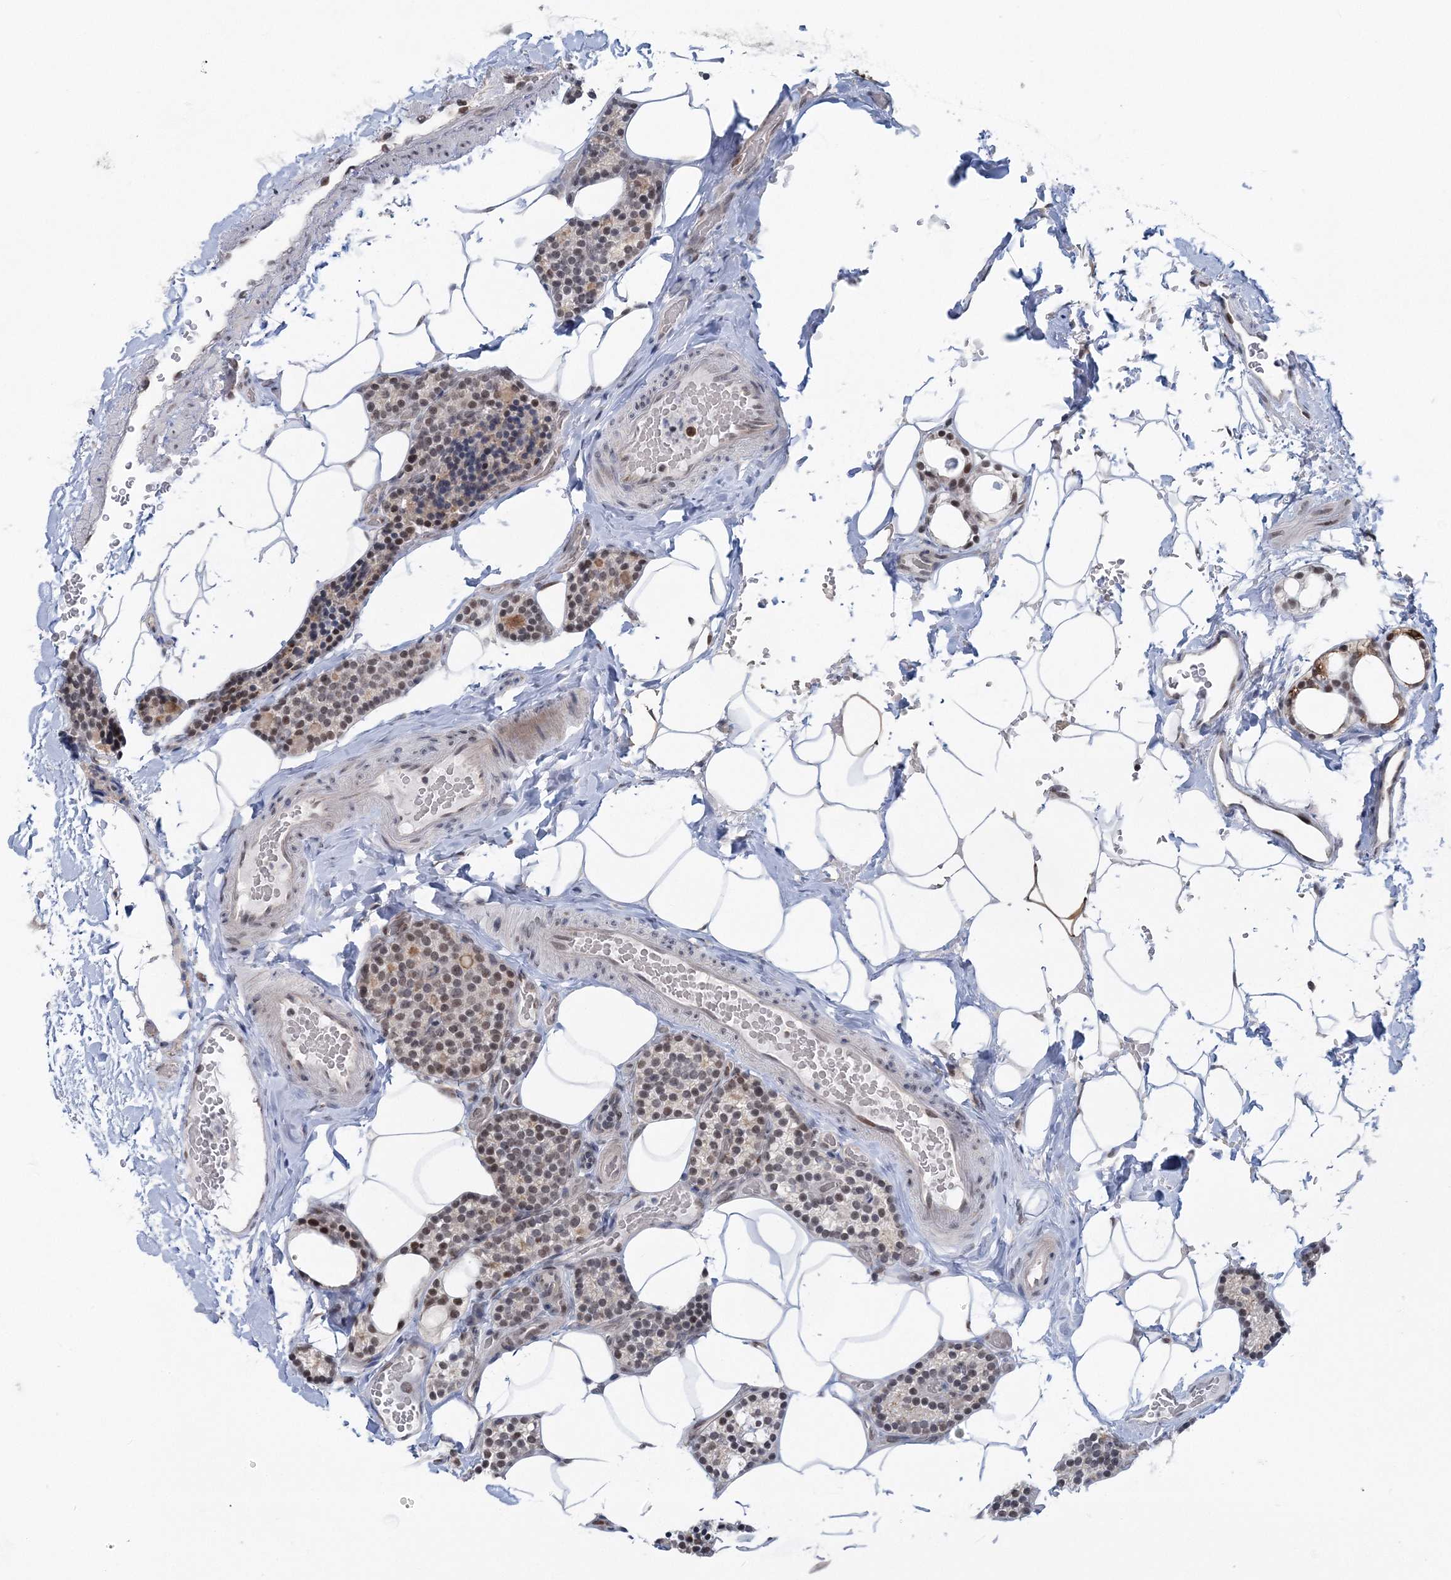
{"staining": {"intensity": "moderate", "quantity": "25%-75%", "location": "nuclear"}, "tissue": "parathyroid gland", "cell_type": "Glandular cells", "image_type": "normal", "snomed": [{"axis": "morphology", "description": "Normal tissue, NOS"}, {"axis": "topography", "description": "Parathyroid gland"}], "caption": "Unremarkable parathyroid gland reveals moderate nuclear staining in approximately 25%-75% of glandular cells.", "gene": "PDS5A", "patient": {"sex": "male", "age": 52}}